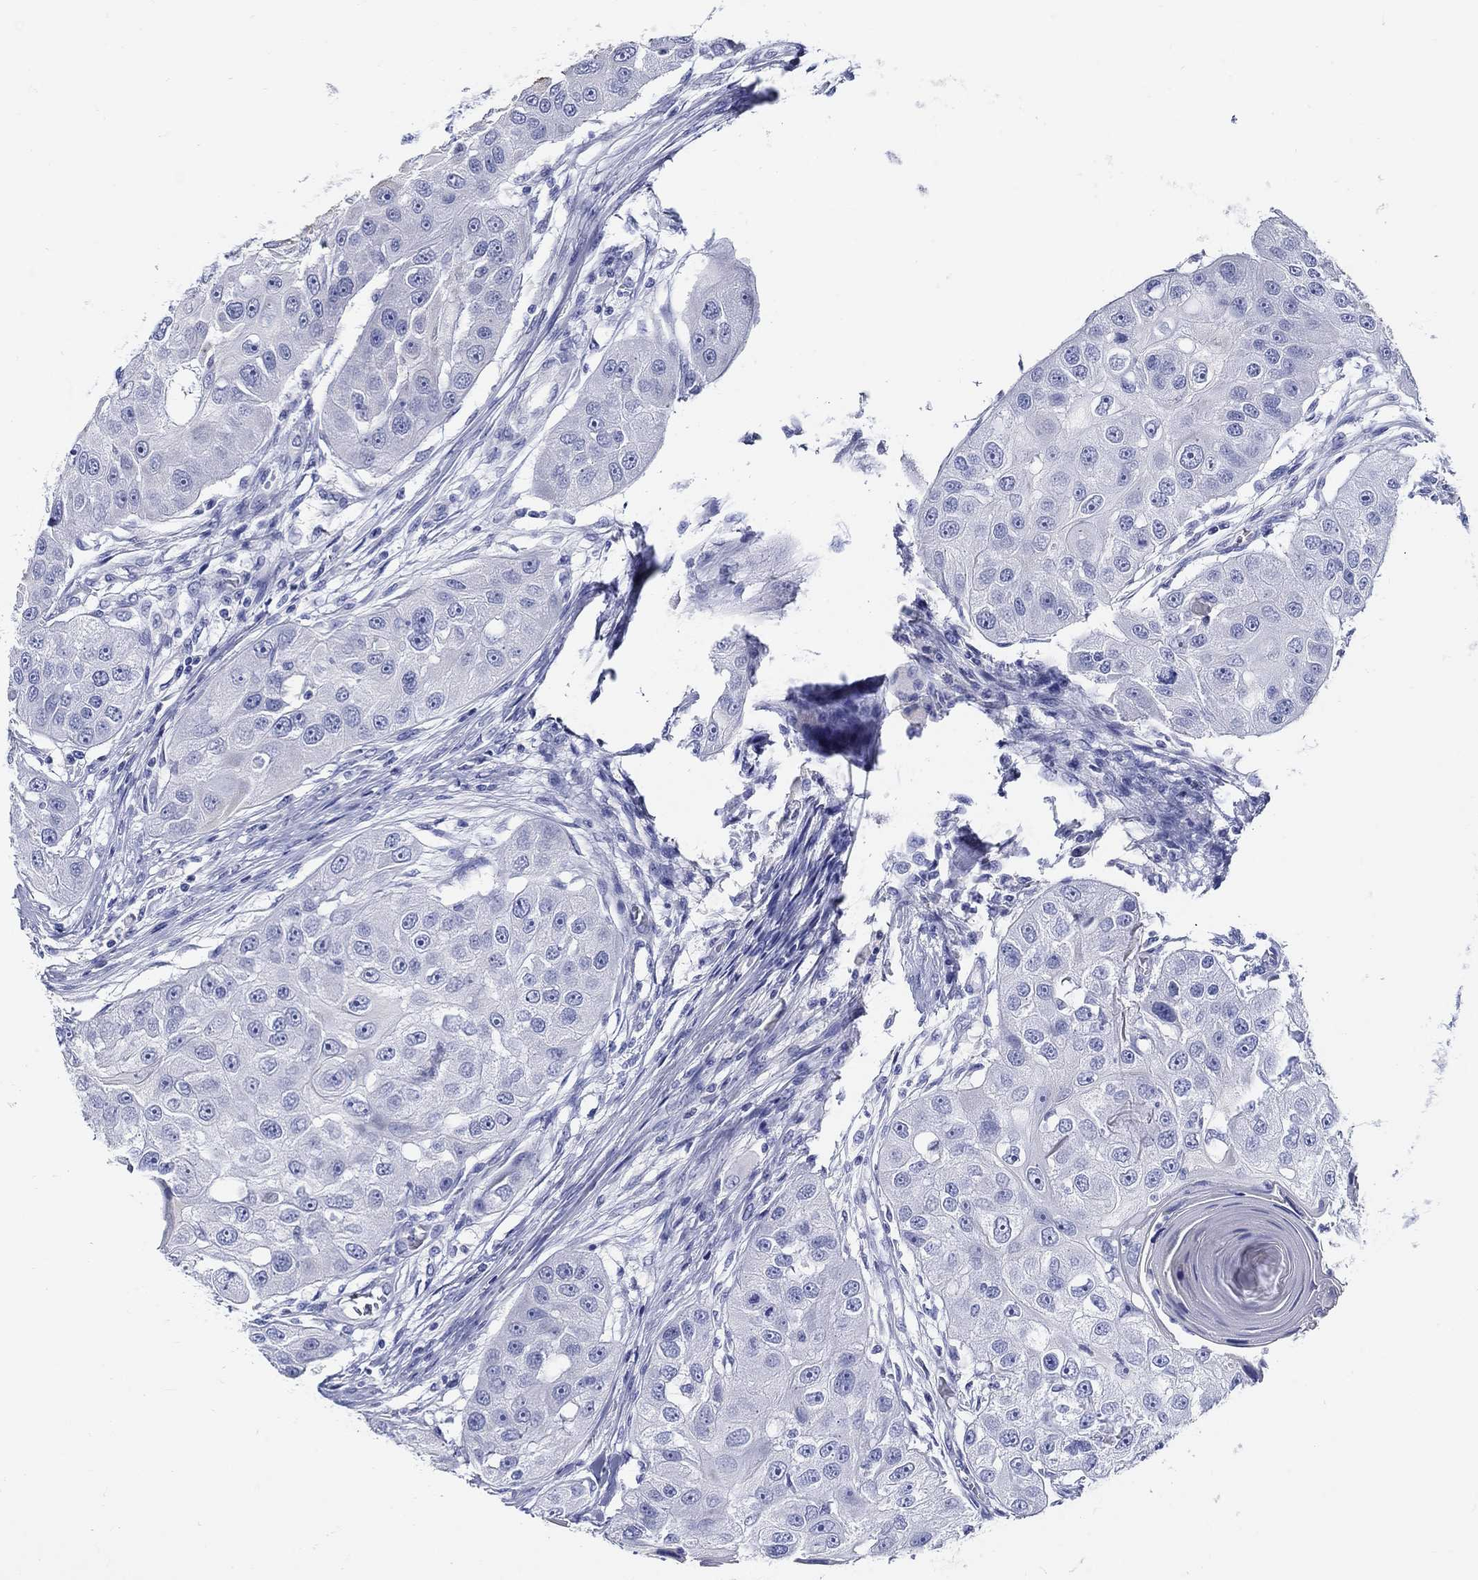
{"staining": {"intensity": "negative", "quantity": "none", "location": "none"}, "tissue": "head and neck cancer", "cell_type": "Tumor cells", "image_type": "cancer", "snomed": [{"axis": "morphology", "description": "Normal tissue, NOS"}, {"axis": "morphology", "description": "Squamous cell carcinoma, NOS"}, {"axis": "topography", "description": "Skeletal muscle"}, {"axis": "topography", "description": "Head-Neck"}], "caption": "IHC of human head and neck cancer (squamous cell carcinoma) displays no expression in tumor cells. (Stains: DAB (3,3'-diaminobenzidine) immunohistochemistry with hematoxylin counter stain, Microscopy: brightfield microscopy at high magnification).", "gene": "CRYGS", "patient": {"sex": "male", "age": 51}}